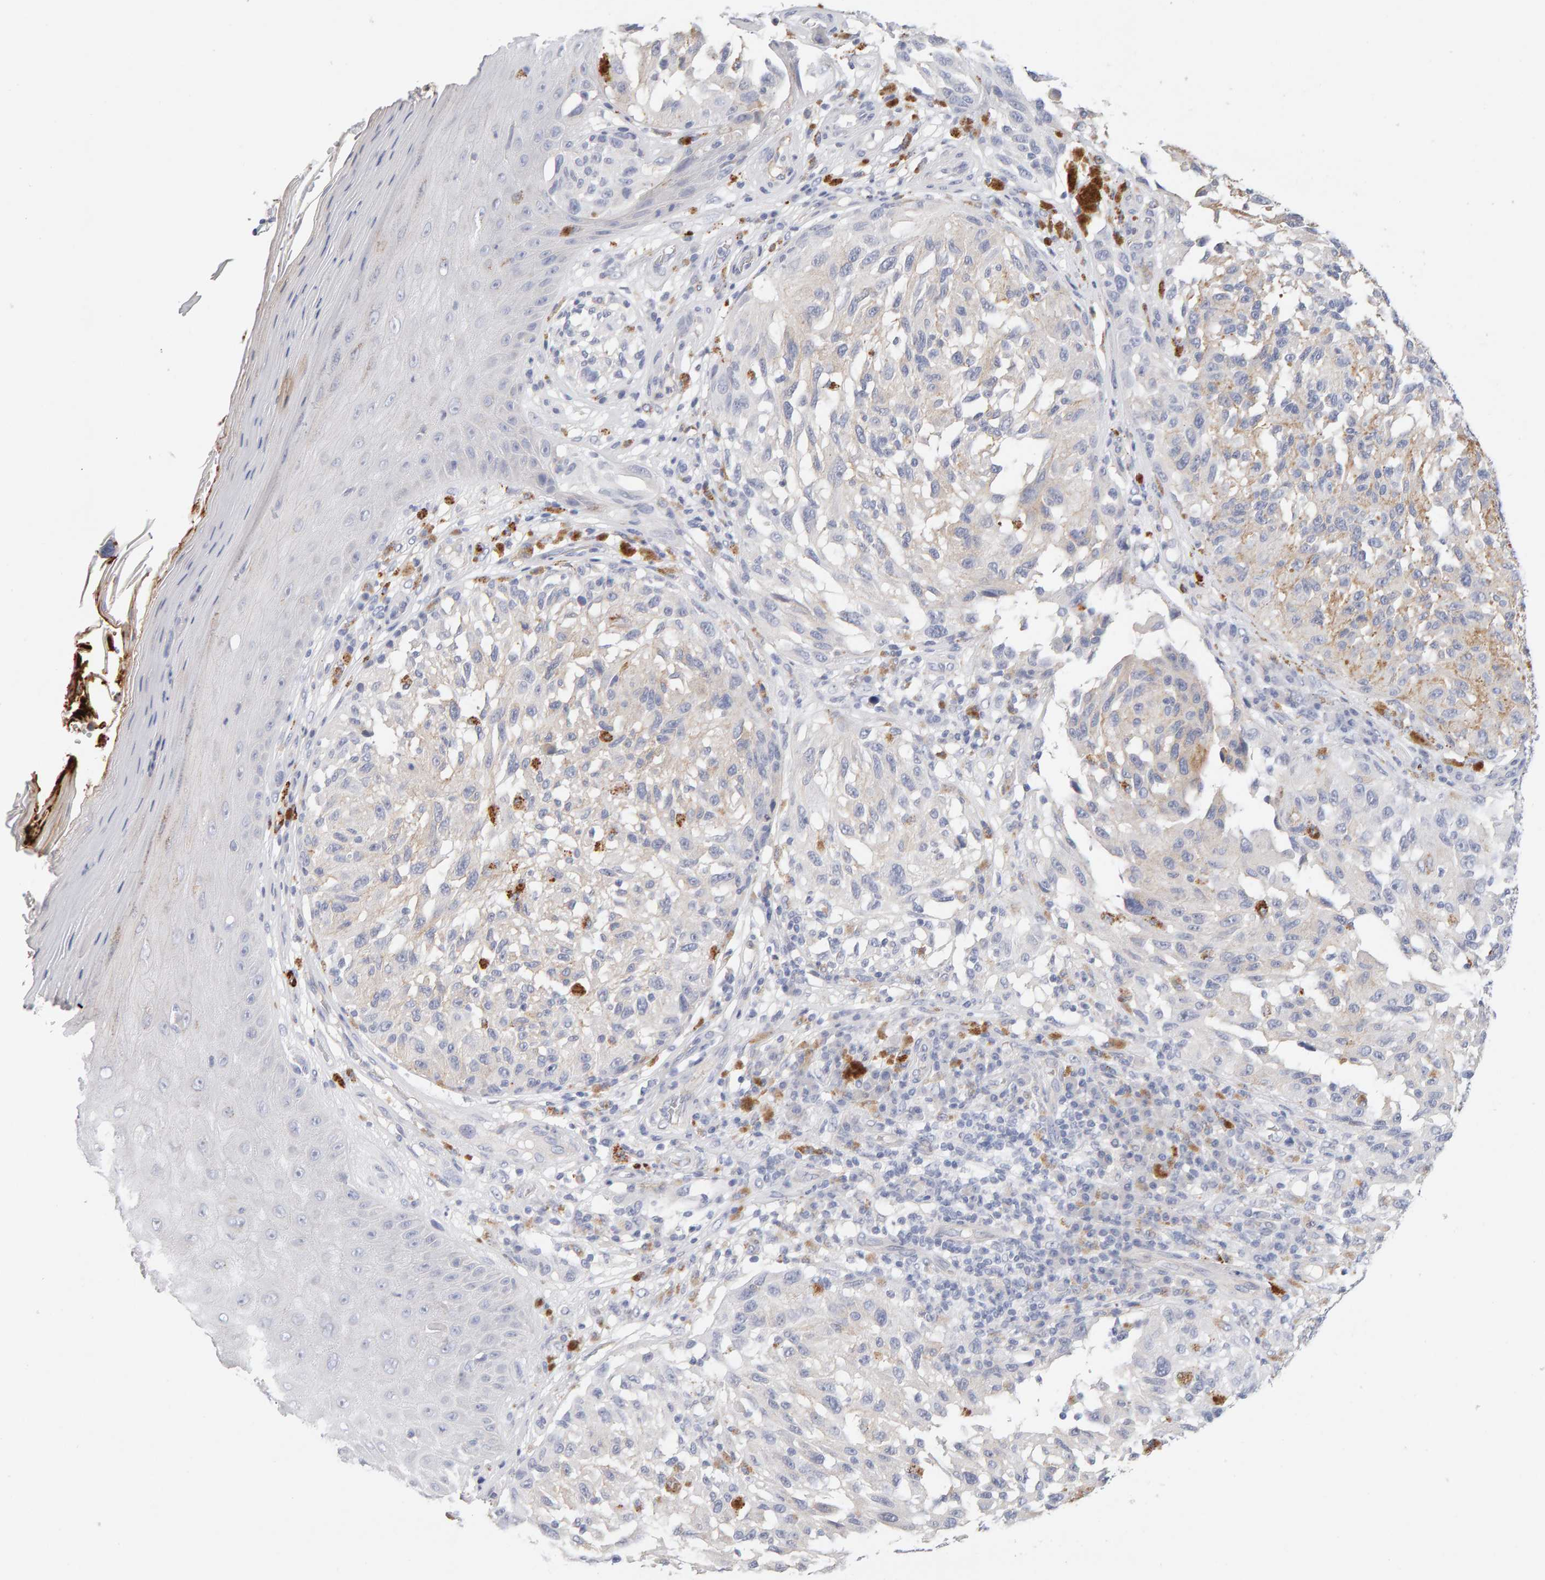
{"staining": {"intensity": "negative", "quantity": "none", "location": "none"}, "tissue": "melanoma", "cell_type": "Tumor cells", "image_type": "cancer", "snomed": [{"axis": "morphology", "description": "Malignant melanoma, NOS"}, {"axis": "topography", "description": "Skin"}], "caption": "Histopathology image shows no protein staining in tumor cells of malignant melanoma tissue.", "gene": "METRNL", "patient": {"sex": "female", "age": 73}}